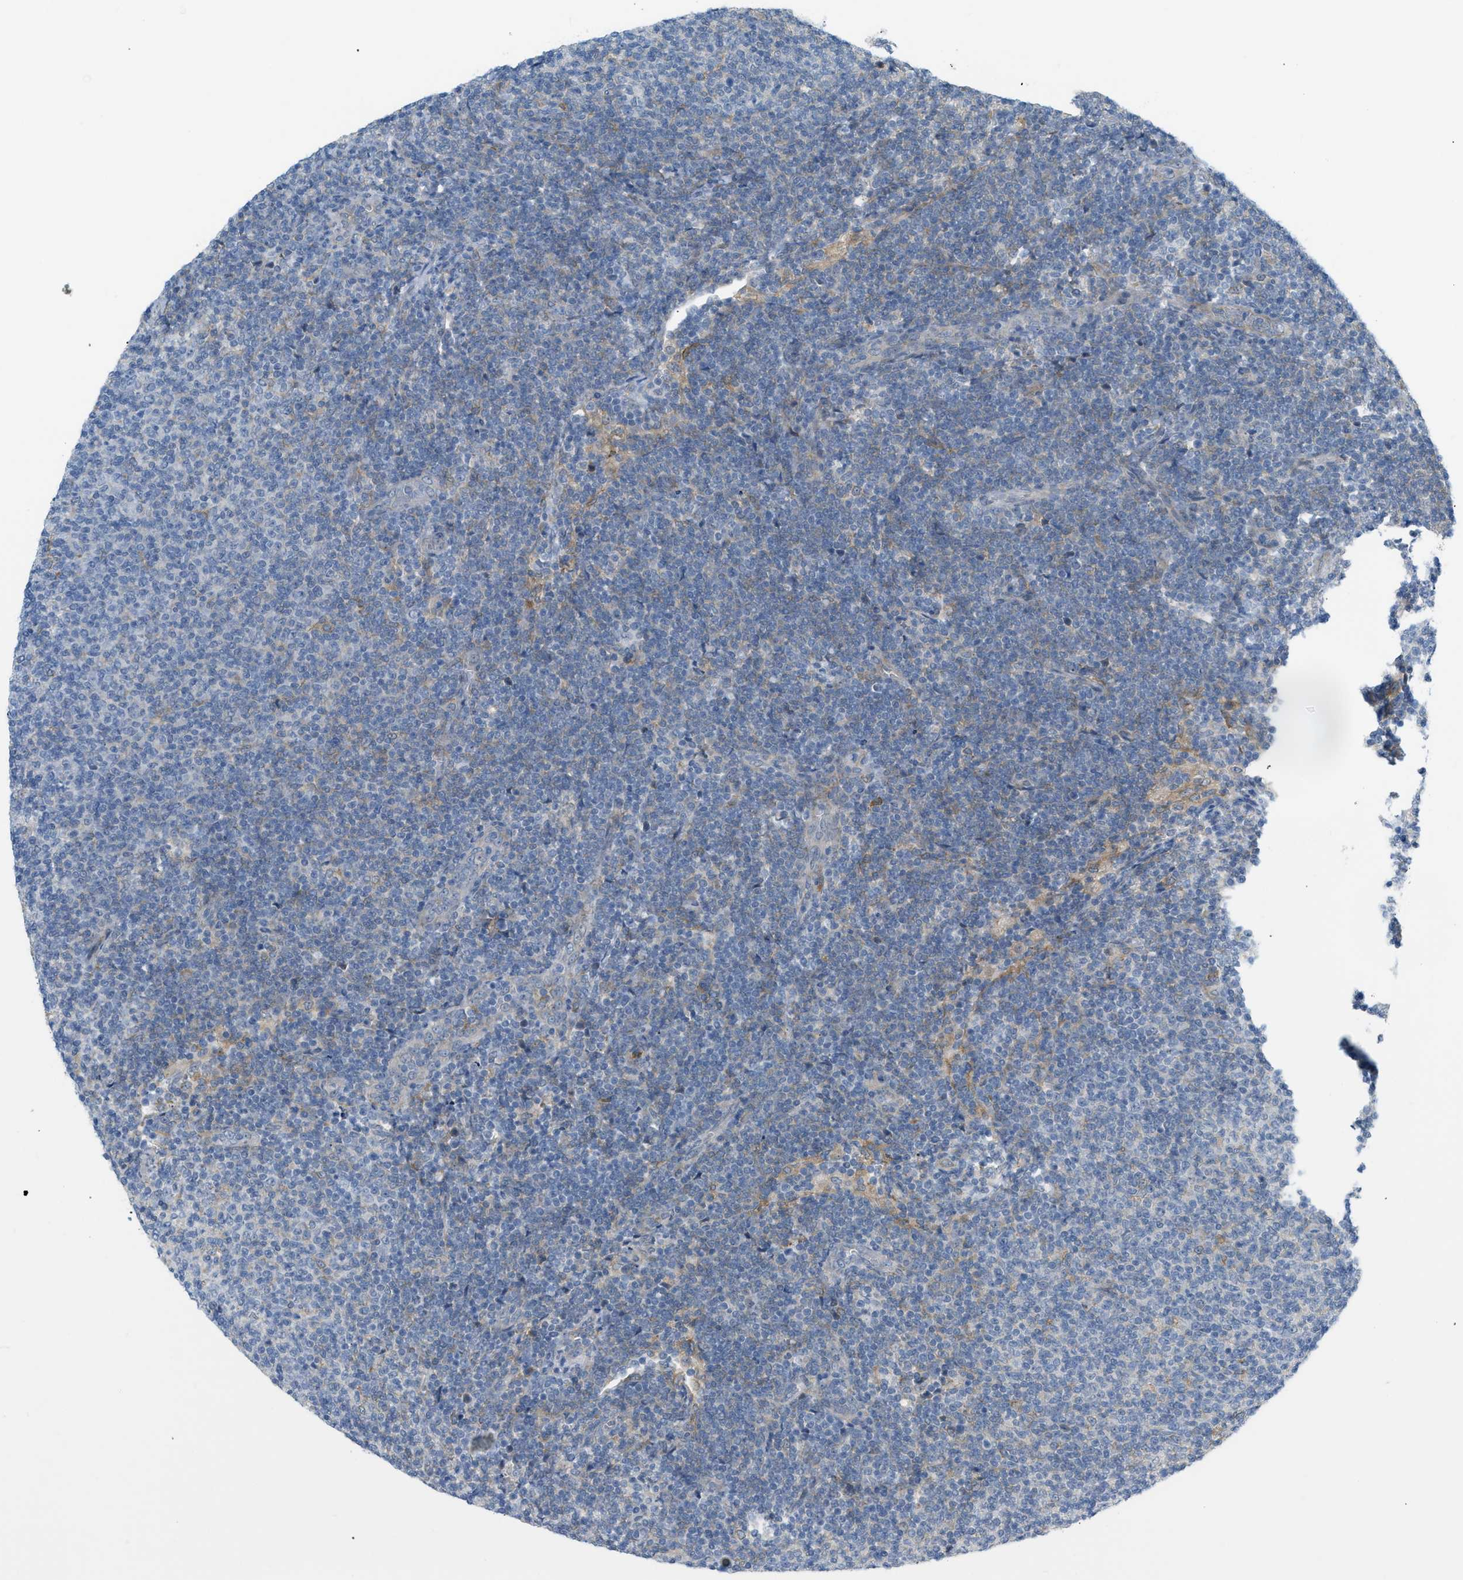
{"staining": {"intensity": "negative", "quantity": "none", "location": "none"}, "tissue": "lymphoma", "cell_type": "Tumor cells", "image_type": "cancer", "snomed": [{"axis": "morphology", "description": "Malignant lymphoma, non-Hodgkin's type, Low grade"}, {"axis": "topography", "description": "Lymph node"}], "caption": "DAB immunohistochemical staining of low-grade malignant lymphoma, non-Hodgkin's type displays no significant staining in tumor cells.", "gene": "ZNF408", "patient": {"sex": "male", "age": 66}}